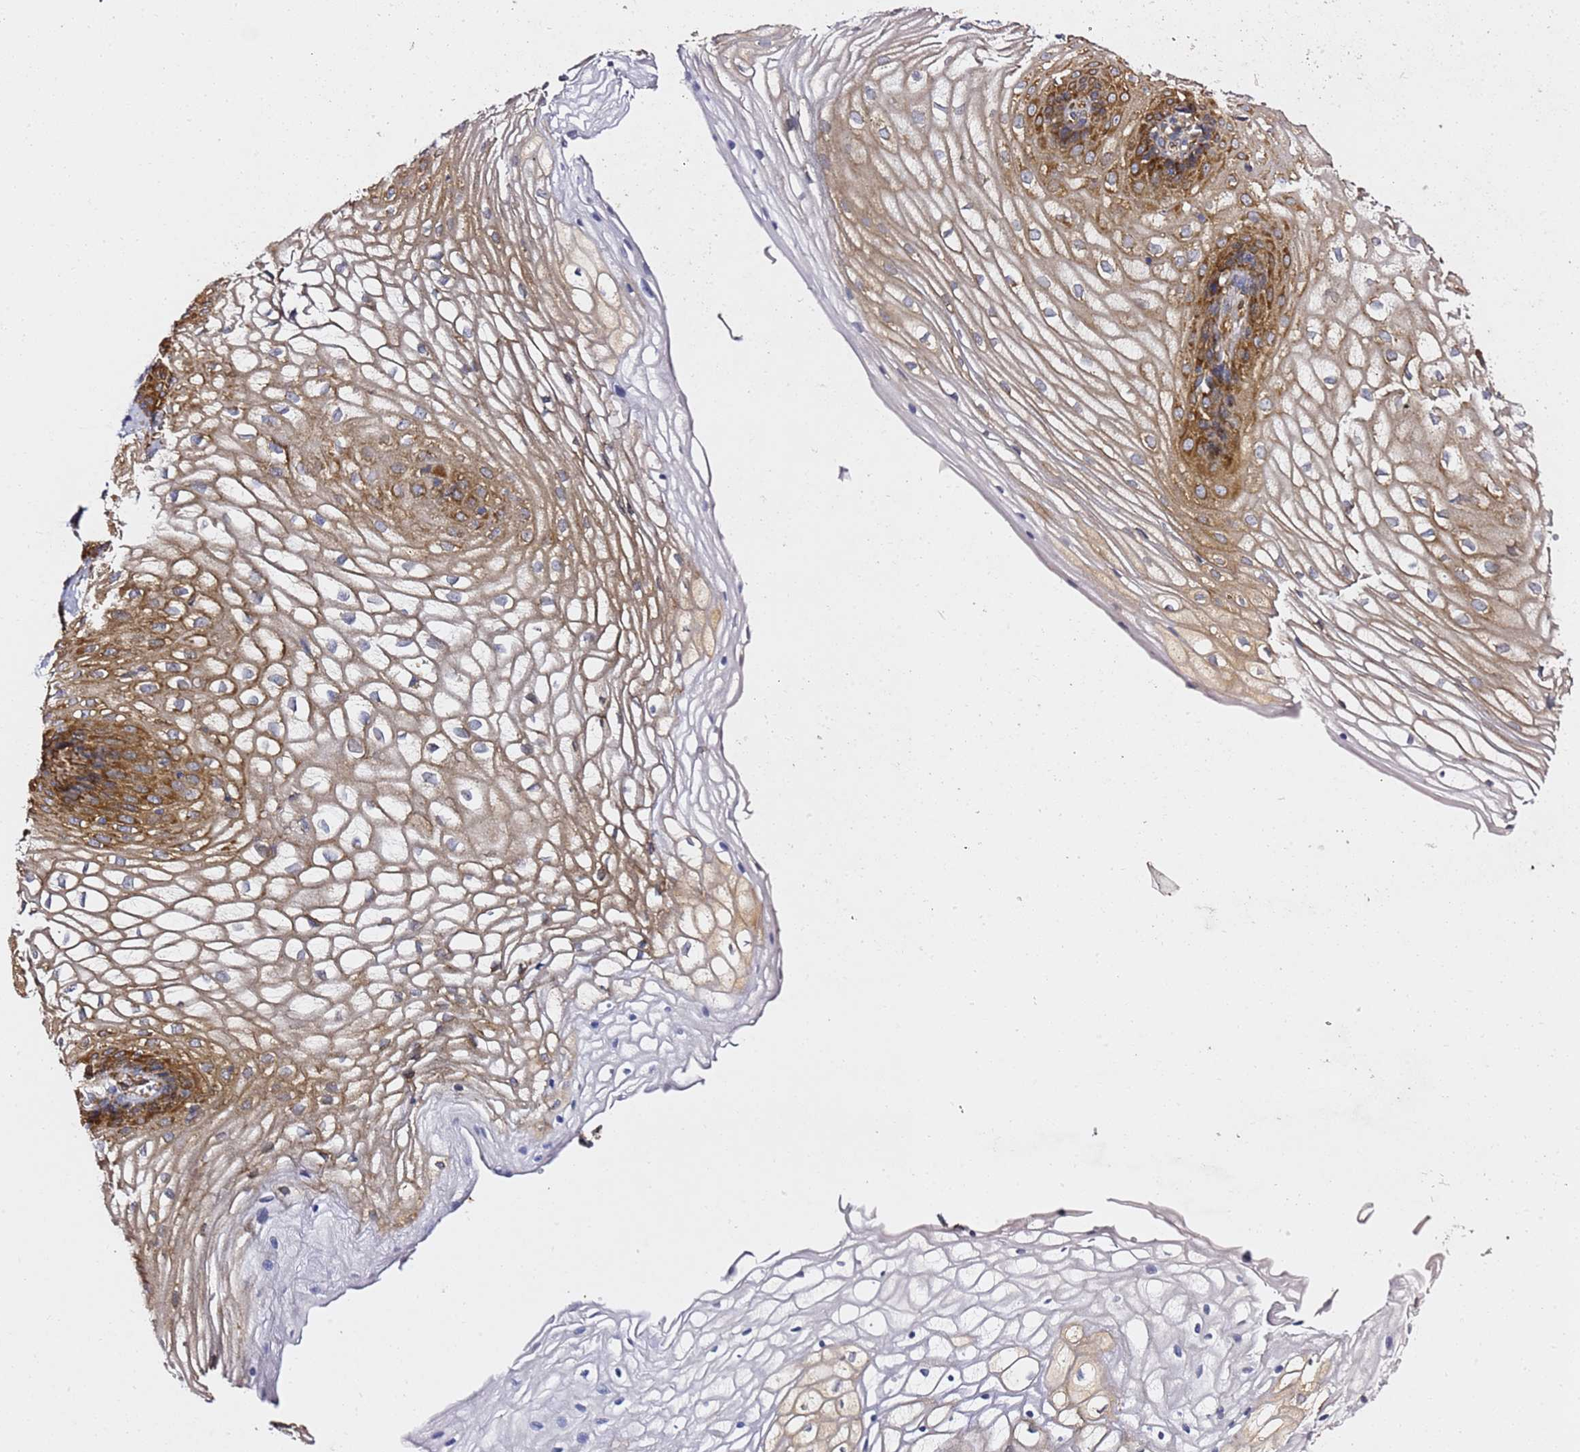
{"staining": {"intensity": "strong", "quantity": "25%-75%", "location": "cytoplasmic/membranous"}, "tissue": "vagina", "cell_type": "Squamous epithelial cells", "image_type": "normal", "snomed": [{"axis": "morphology", "description": "Normal tissue, NOS"}, {"axis": "topography", "description": "Vagina"}], "caption": "A brown stain highlights strong cytoplasmic/membranous positivity of a protein in squamous epithelial cells of normal vagina.", "gene": "TPST1", "patient": {"sex": "female", "age": 34}}